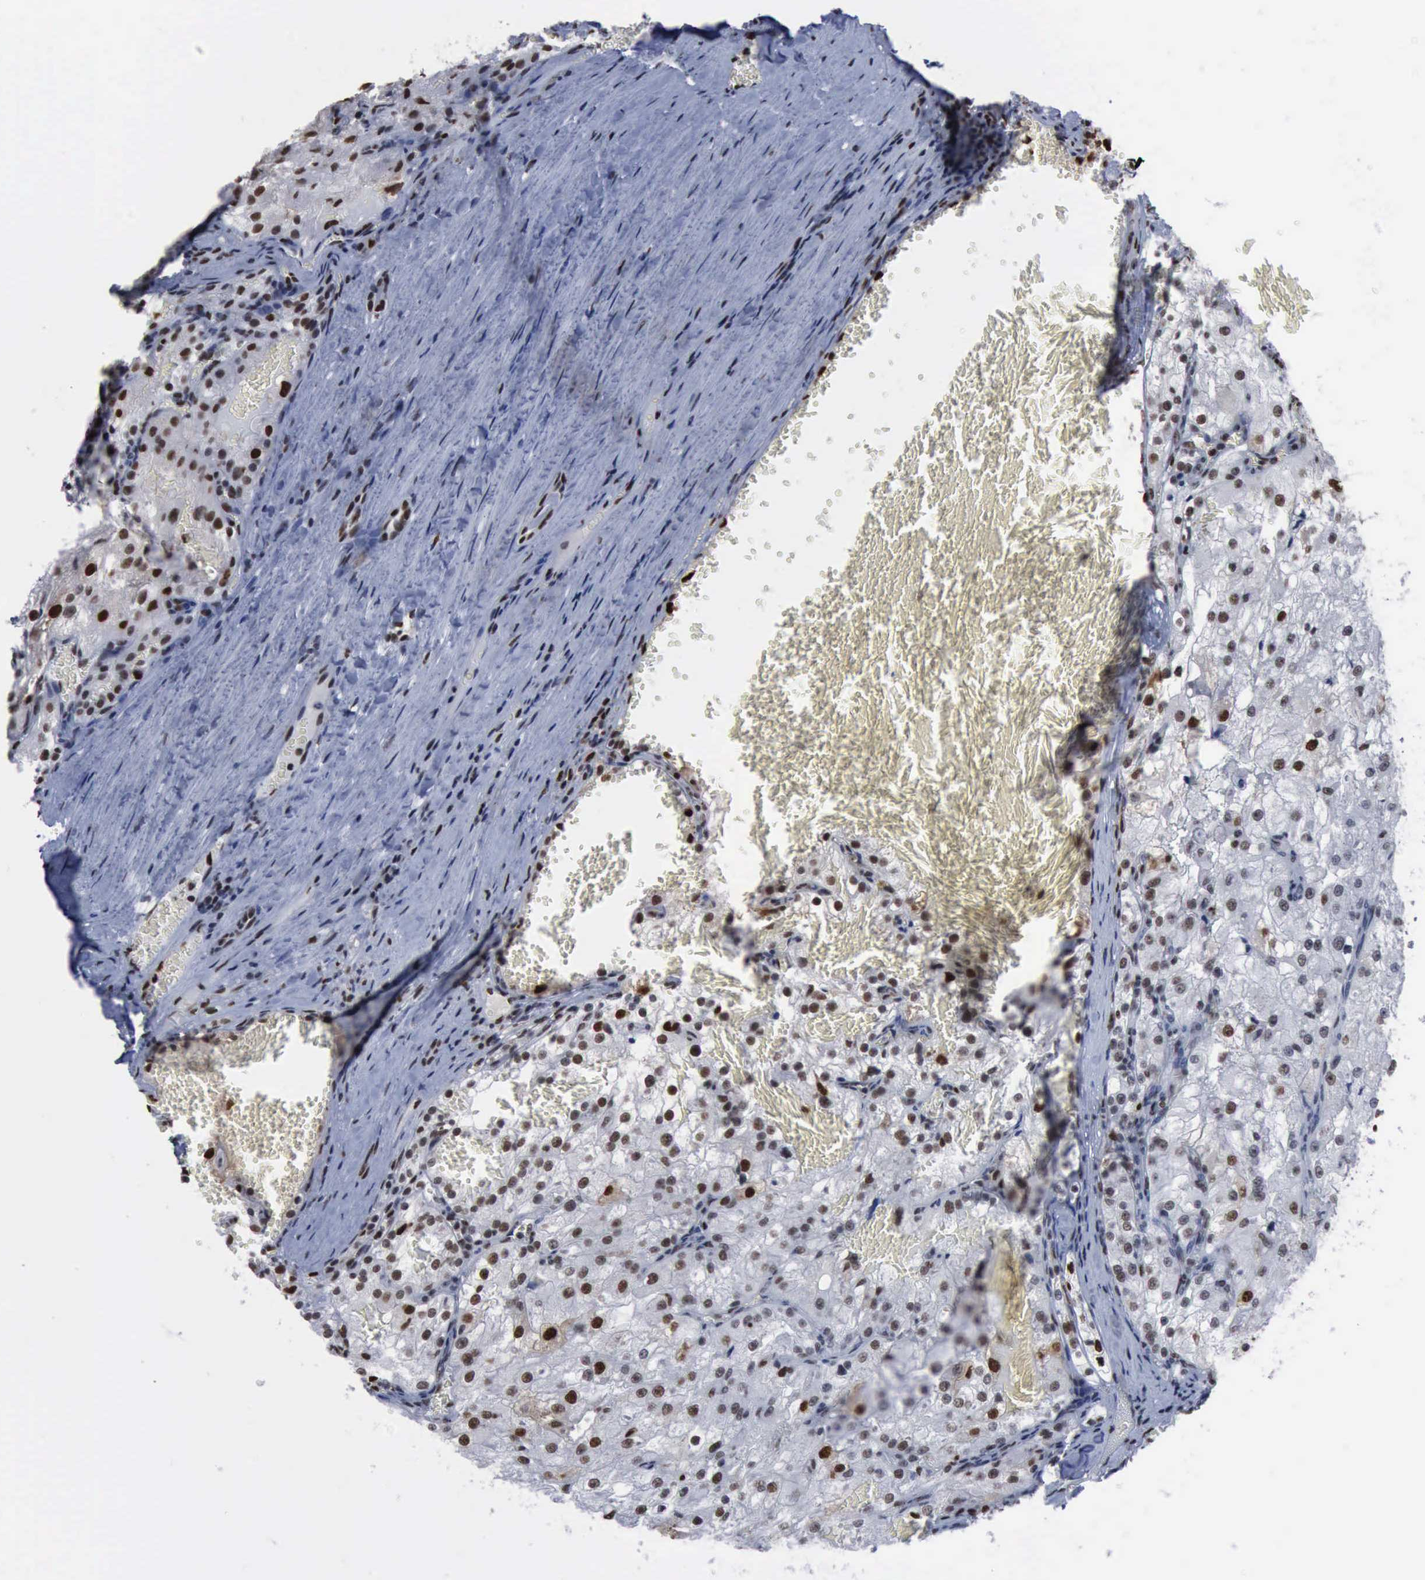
{"staining": {"intensity": "weak", "quantity": "<25%", "location": "nuclear"}, "tissue": "renal cancer", "cell_type": "Tumor cells", "image_type": "cancer", "snomed": [{"axis": "morphology", "description": "Adenocarcinoma, NOS"}, {"axis": "topography", "description": "Kidney"}], "caption": "DAB (3,3'-diaminobenzidine) immunohistochemical staining of renal cancer reveals no significant expression in tumor cells. (DAB immunohistochemistry (IHC) visualized using brightfield microscopy, high magnification).", "gene": "PCNA", "patient": {"sex": "female", "age": 74}}